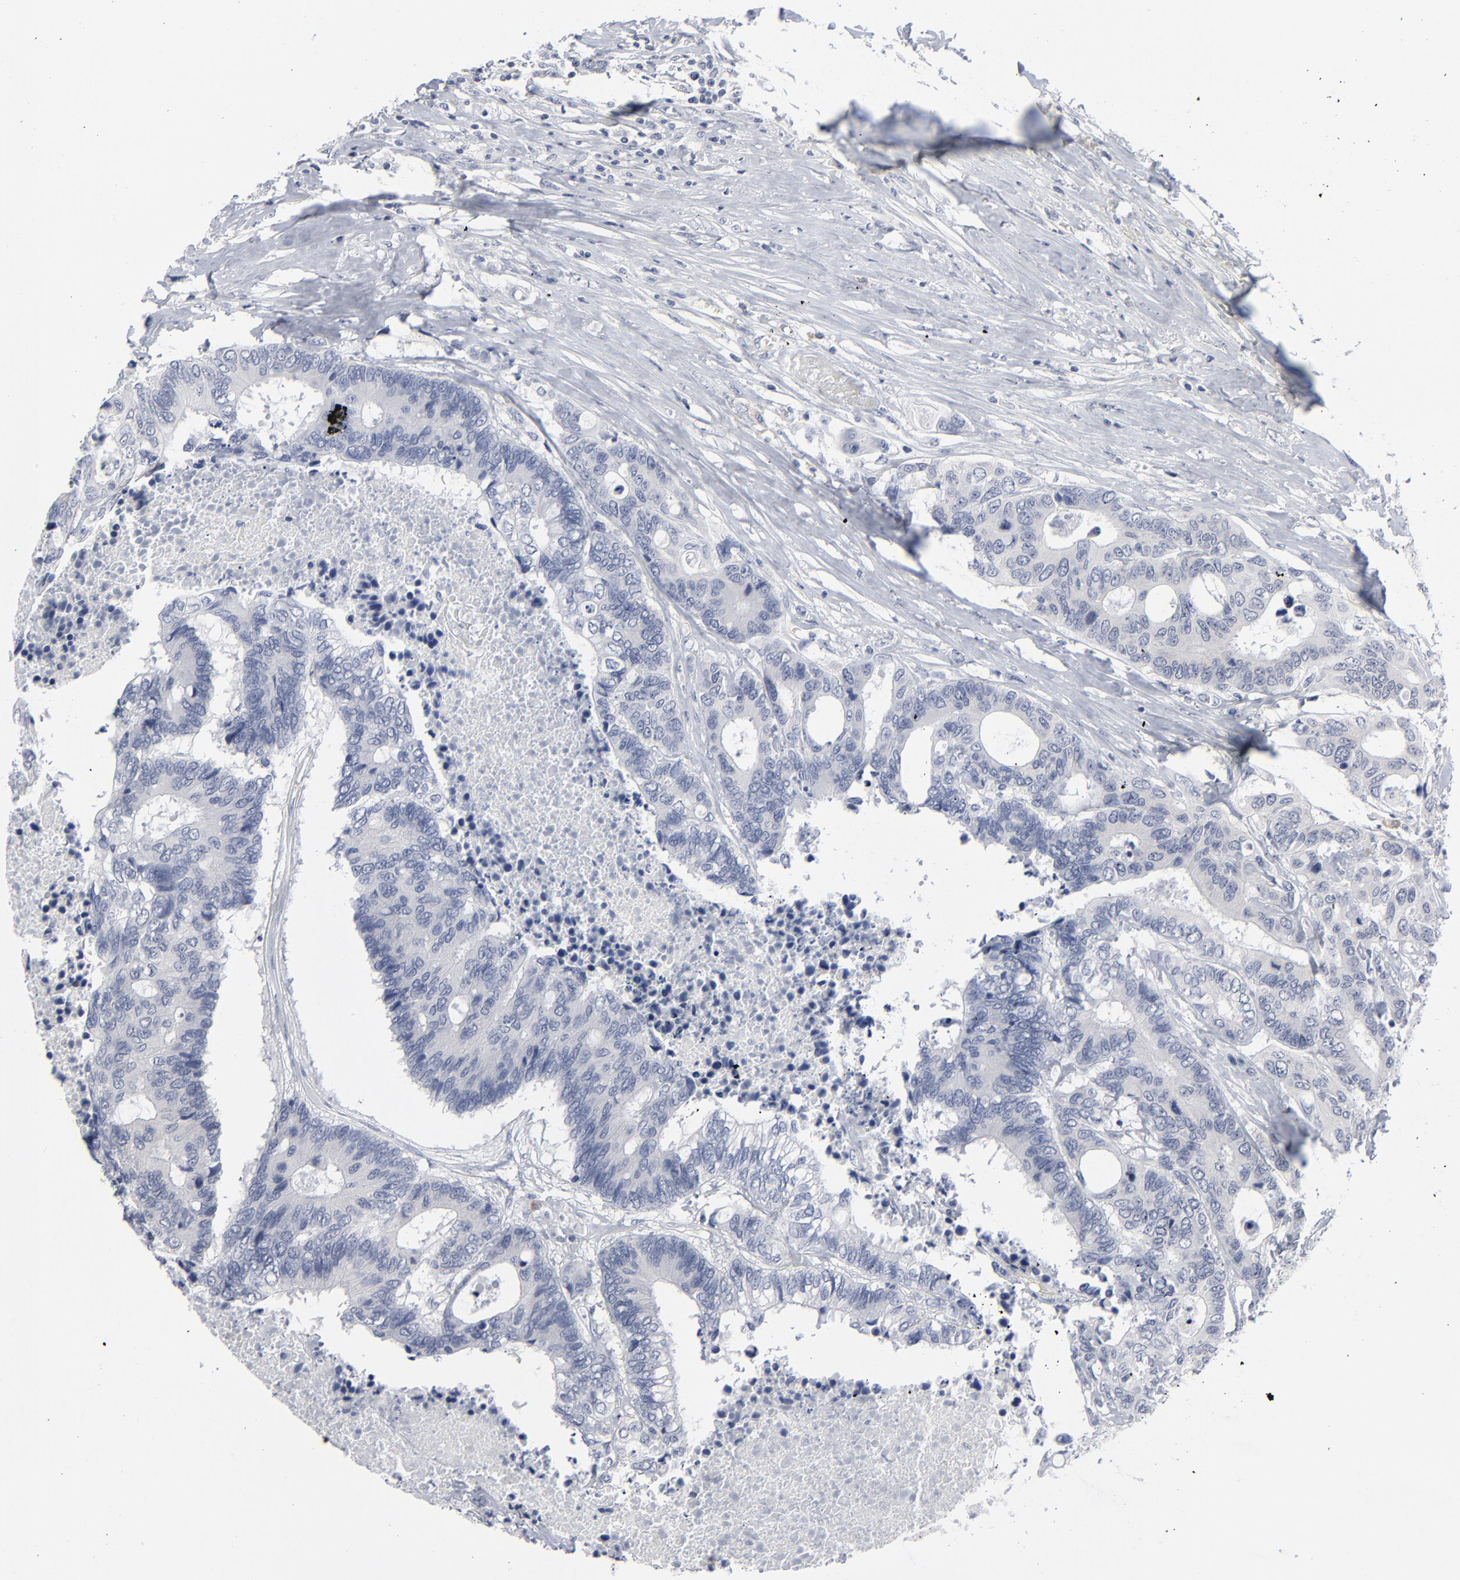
{"staining": {"intensity": "negative", "quantity": "none", "location": "none"}, "tissue": "colorectal cancer", "cell_type": "Tumor cells", "image_type": "cancer", "snomed": [{"axis": "morphology", "description": "Adenocarcinoma, NOS"}, {"axis": "topography", "description": "Rectum"}], "caption": "Immunohistochemistry image of colorectal cancer stained for a protein (brown), which reveals no positivity in tumor cells.", "gene": "PAGE1", "patient": {"sex": "male", "age": 55}}